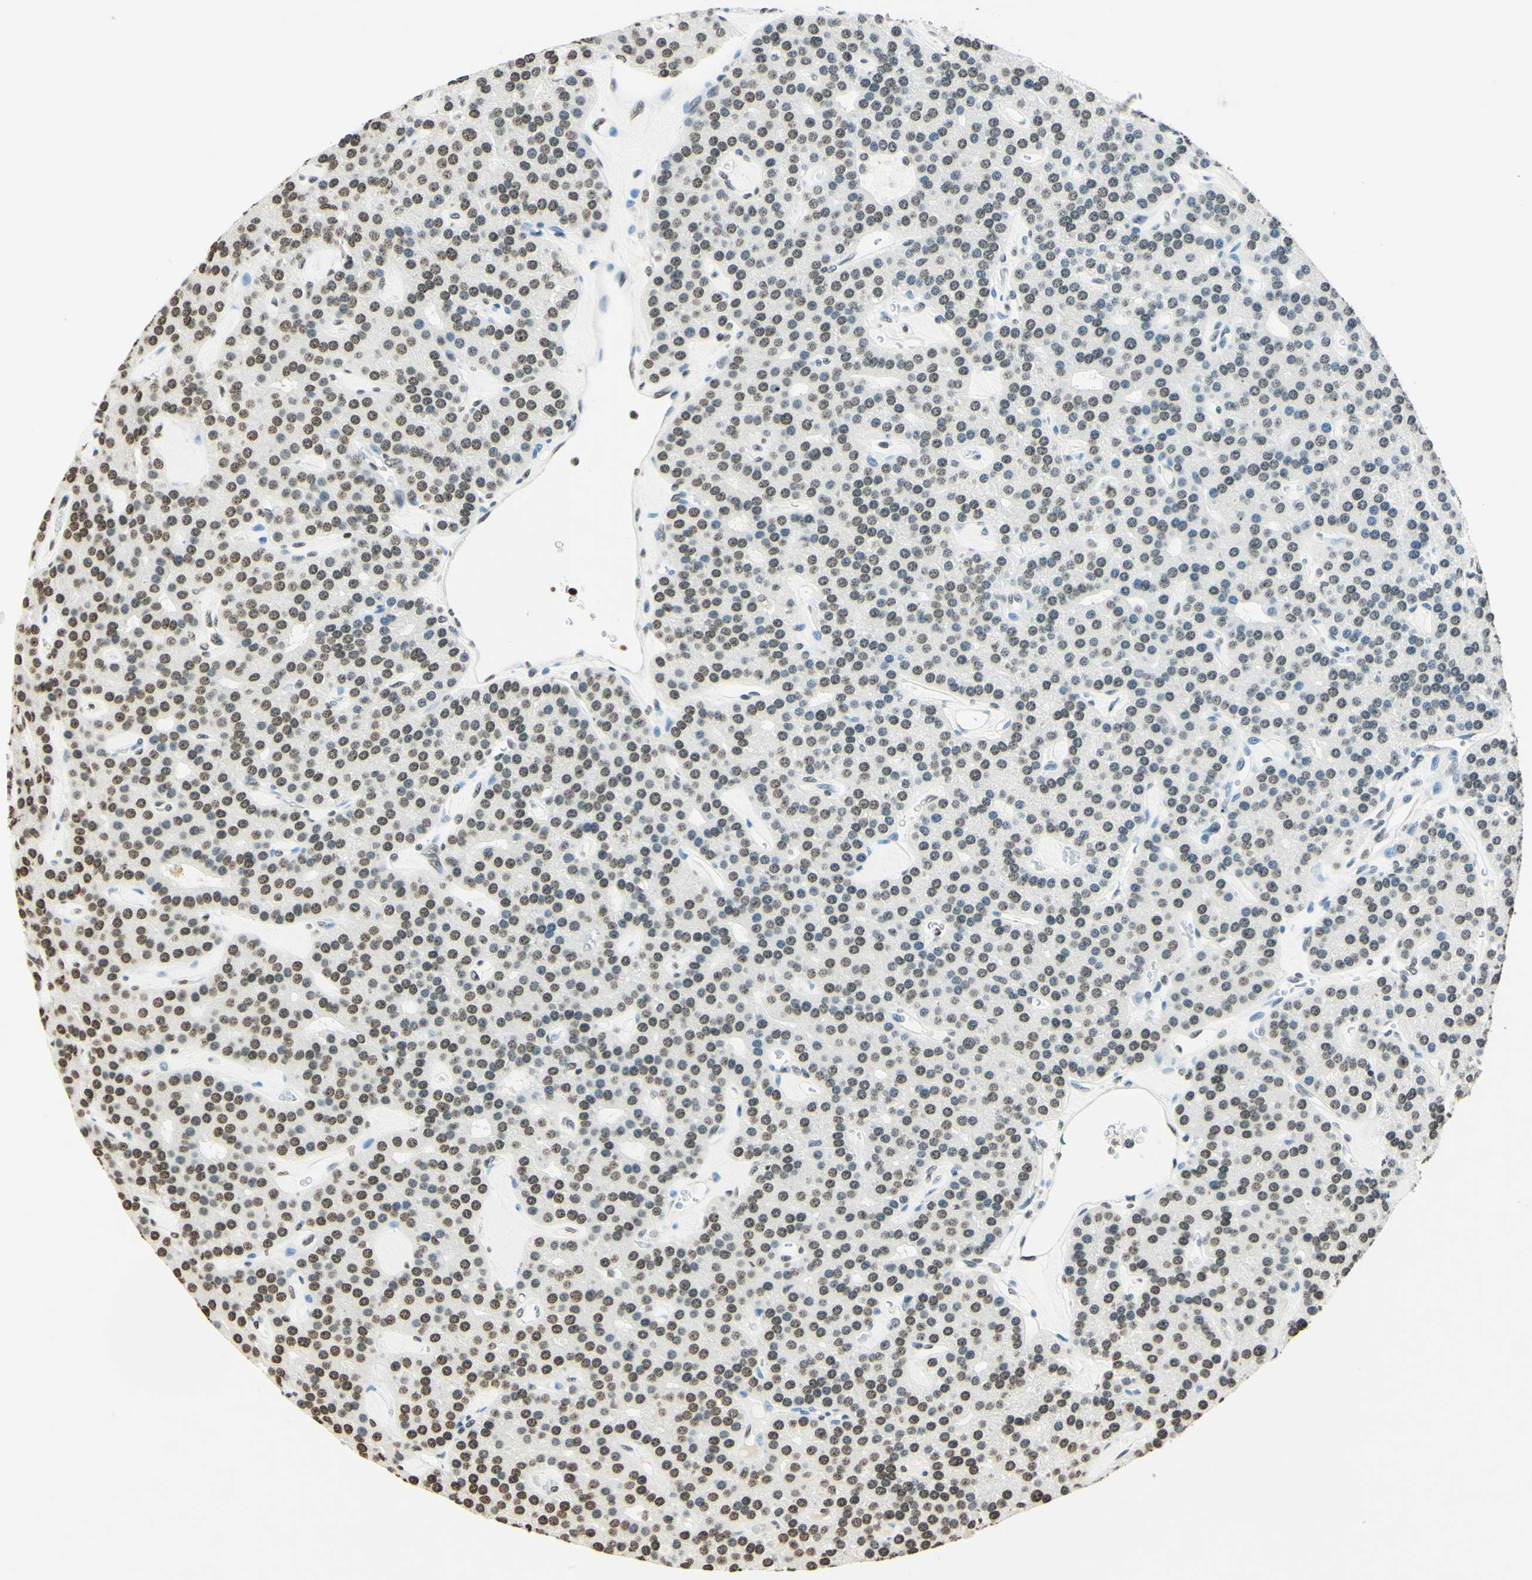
{"staining": {"intensity": "moderate", "quantity": "25%-75%", "location": "nuclear"}, "tissue": "parathyroid gland", "cell_type": "Glandular cells", "image_type": "normal", "snomed": [{"axis": "morphology", "description": "Normal tissue, NOS"}, {"axis": "morphology", "description": "Adenoma, NOS"}, {"axis": "topography", "description": "Parathyroid gland"}], "caption": "Immunohistochemical staining of benign parathyroid gland shows 25%-75% levels of moderate nuclear protein staining in about 25%-75% of glandular cells.", "gene": "MSH2", "patient": {"sex": "female", "age": 86}}